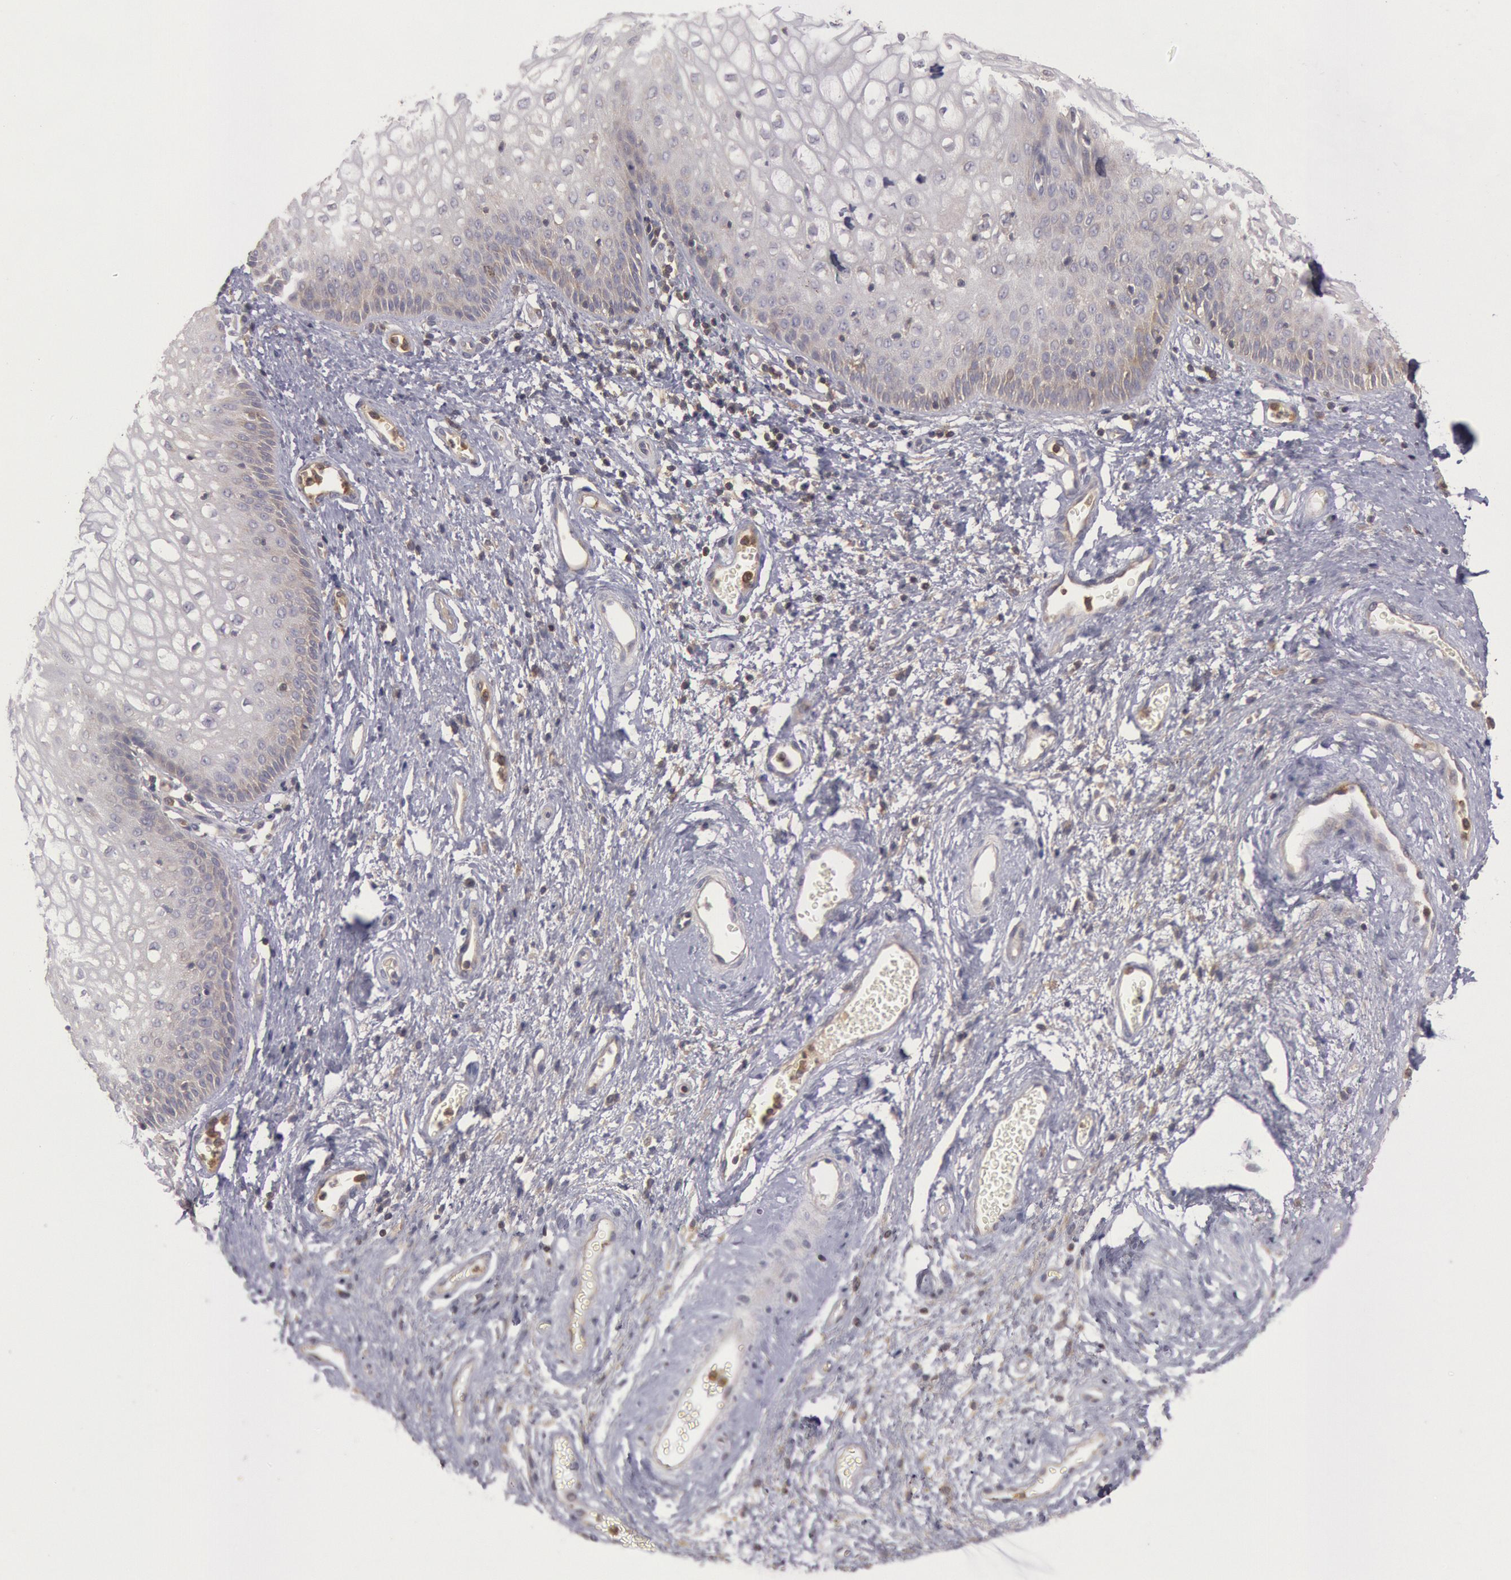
{"staining": {"intensity": "weak", "quantity": "<25%", "location": "cytoplasmic/membranous"}, "tissue": "vagina", "cell_type": "Squamous epithelial cells", "image_type": "normal", "snomed": [{"axis": "morphology", "description": "Normal tissue, NOS"}, {"axis": "topography", "description": "Vagina"}], "caption": "Vagina stained for a protein using IHC exhibits no staining squamous epithelial cells.", "gene": "PIK3R1", "patient": {"sex": "female", "age": 34}}